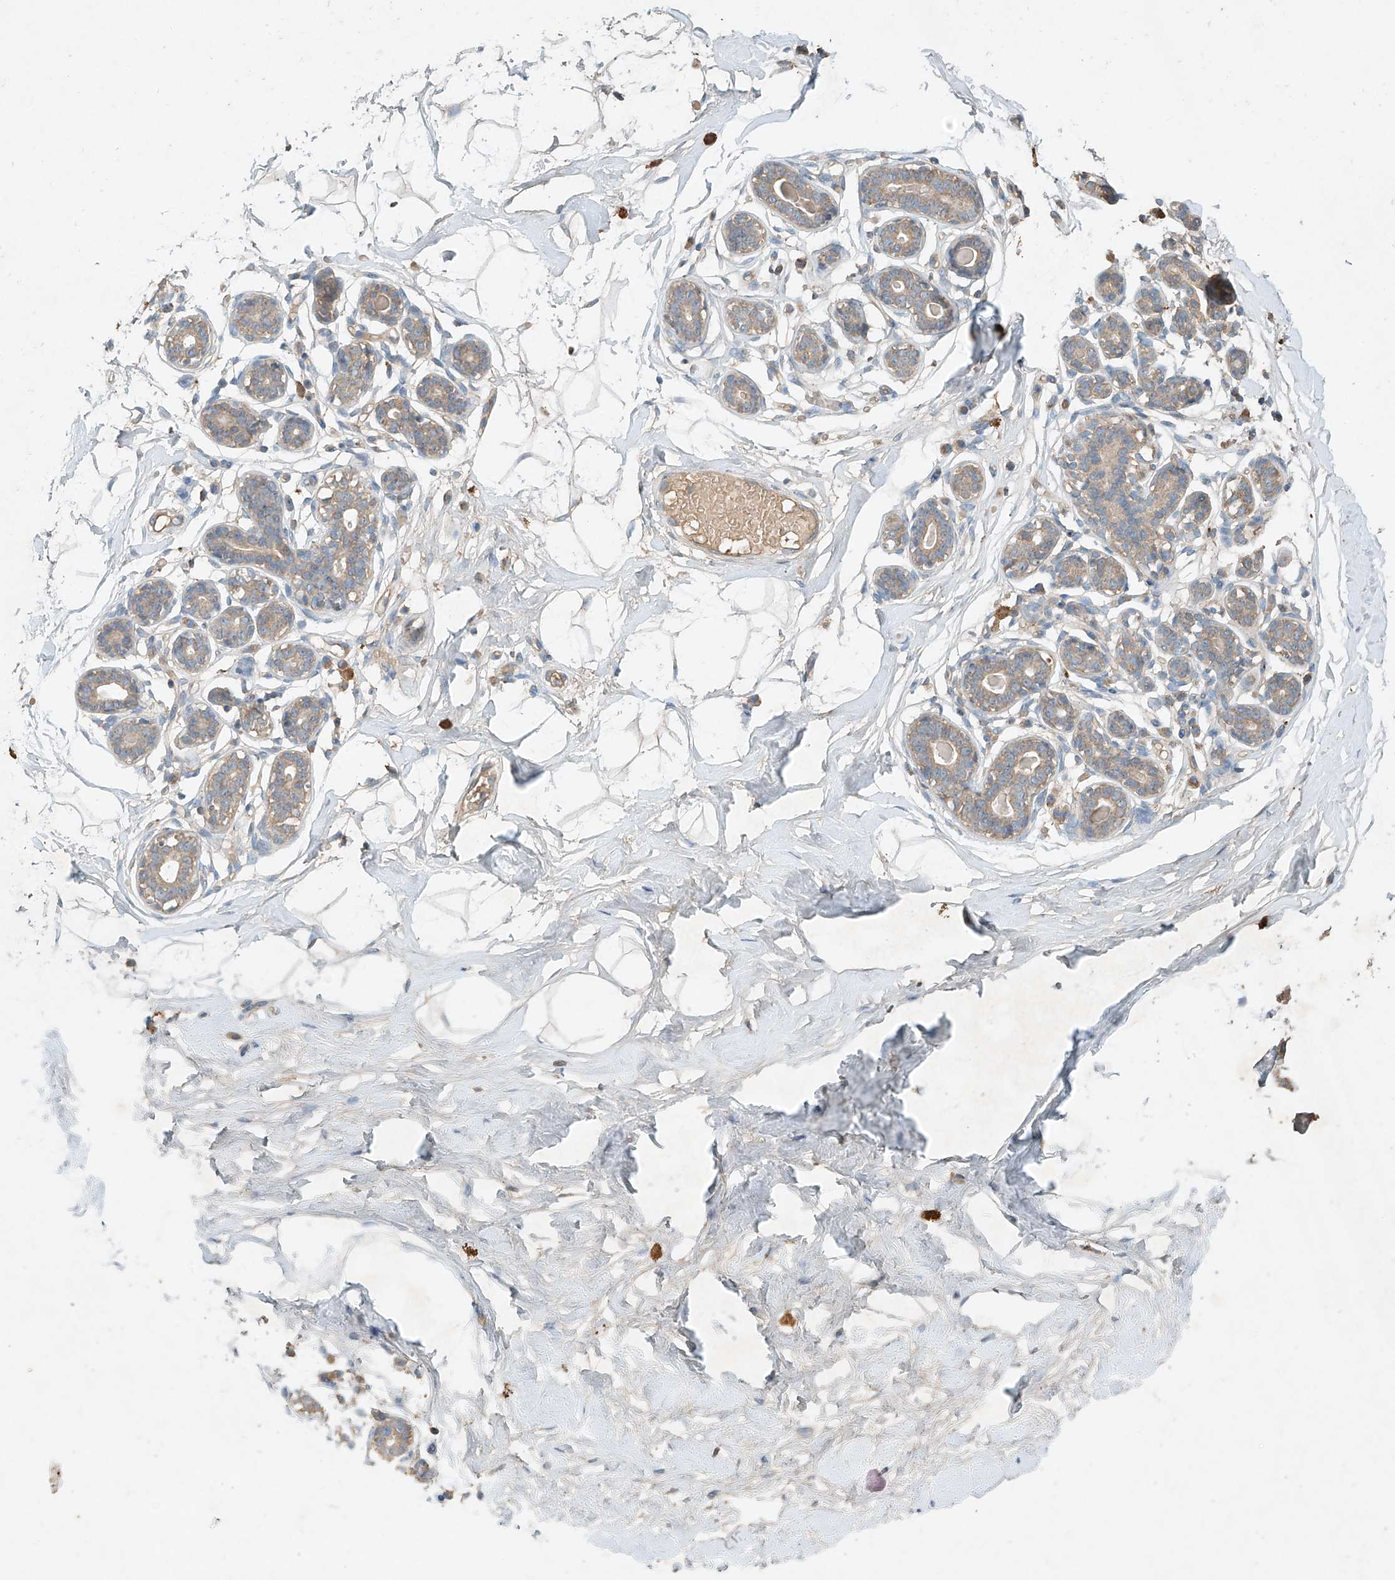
{"staining": {"intensity": "negative", "quantity": "none", "location": "none"}, "tissue": "breast", "cell_type": "Adipocytes", "image_type": "normal", "snomed": [{"axis": "morphology", "description": "Normal tissue, NOS"}, {"axis": "topography", "description": "Breast"}], "caption": "This image is of benign breast stained with immunohistochemistry (IHC) to label a protein in brown with the nuclei are counter-stained blue. There is no expression in adipocytes. (Immunohistochemistry, brightfield microscopy, high magnification).", "gene": "GNB1L", "patient": {"sex": "female", "age": 23}}